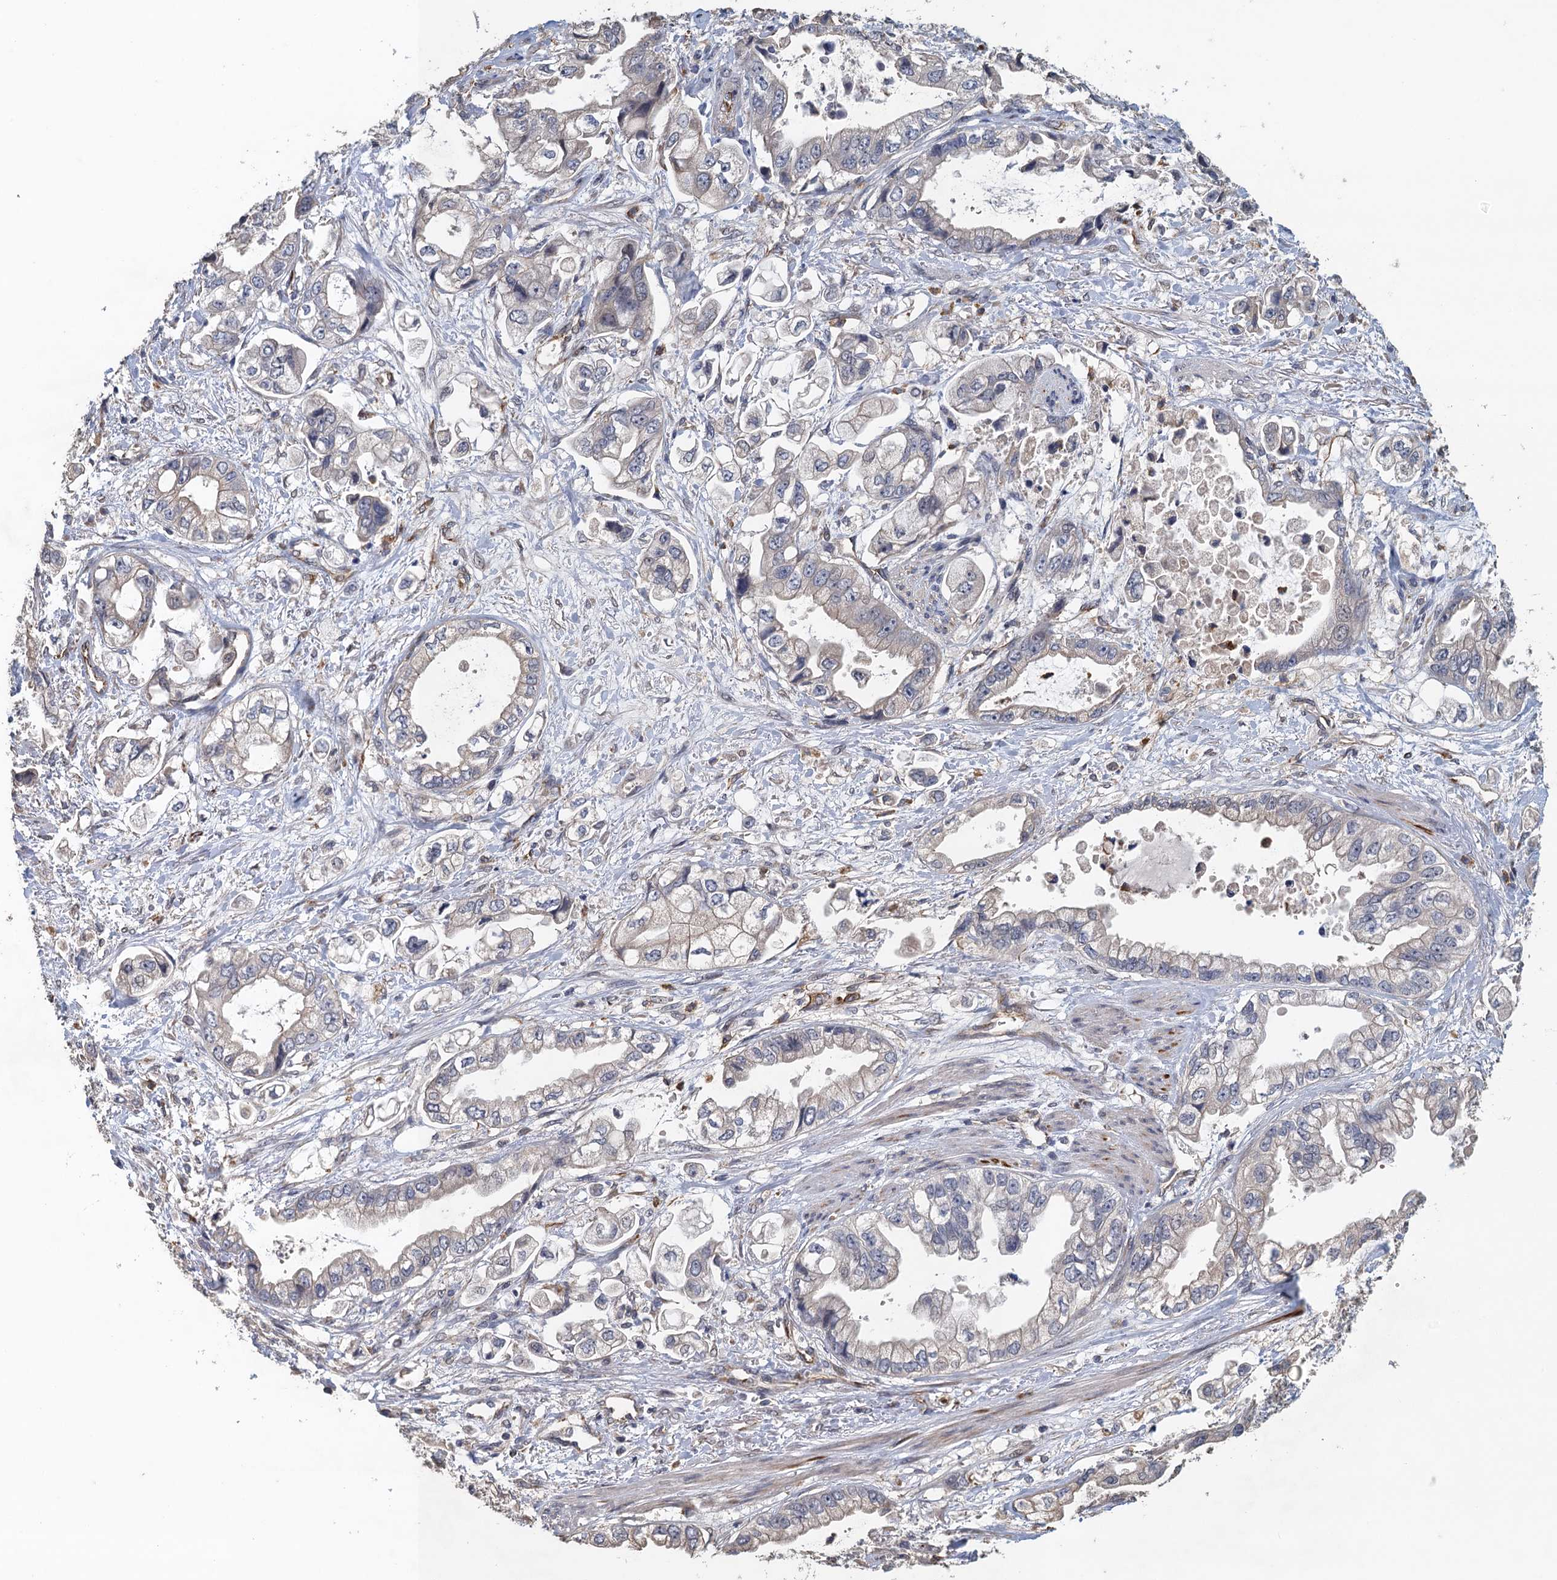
{"staining": {"intensity": "negative", "quantity": "none", "location": "none"}, "tissue": "stomach cancer", "cell_type": "Tumor cells", "image_type": "cancer", "snomed": [{"axis": "morphology", "description": "Adenocarcinoma, NOS"}, {"axis": "topography", "description": "Stomach"}], "caption": "Immunohistochemistry micrograph of human stomach cancer stained for a protein (brown), which demonstrates no staining in tumor cells. The staining is performed using DAB (3,3'-diaminobenzidine) brown chromogen with nuclei counter-stained in using hematoxylin.", "gene": "ACSBG1", "patient": {"sex": "male", "age": 62}}